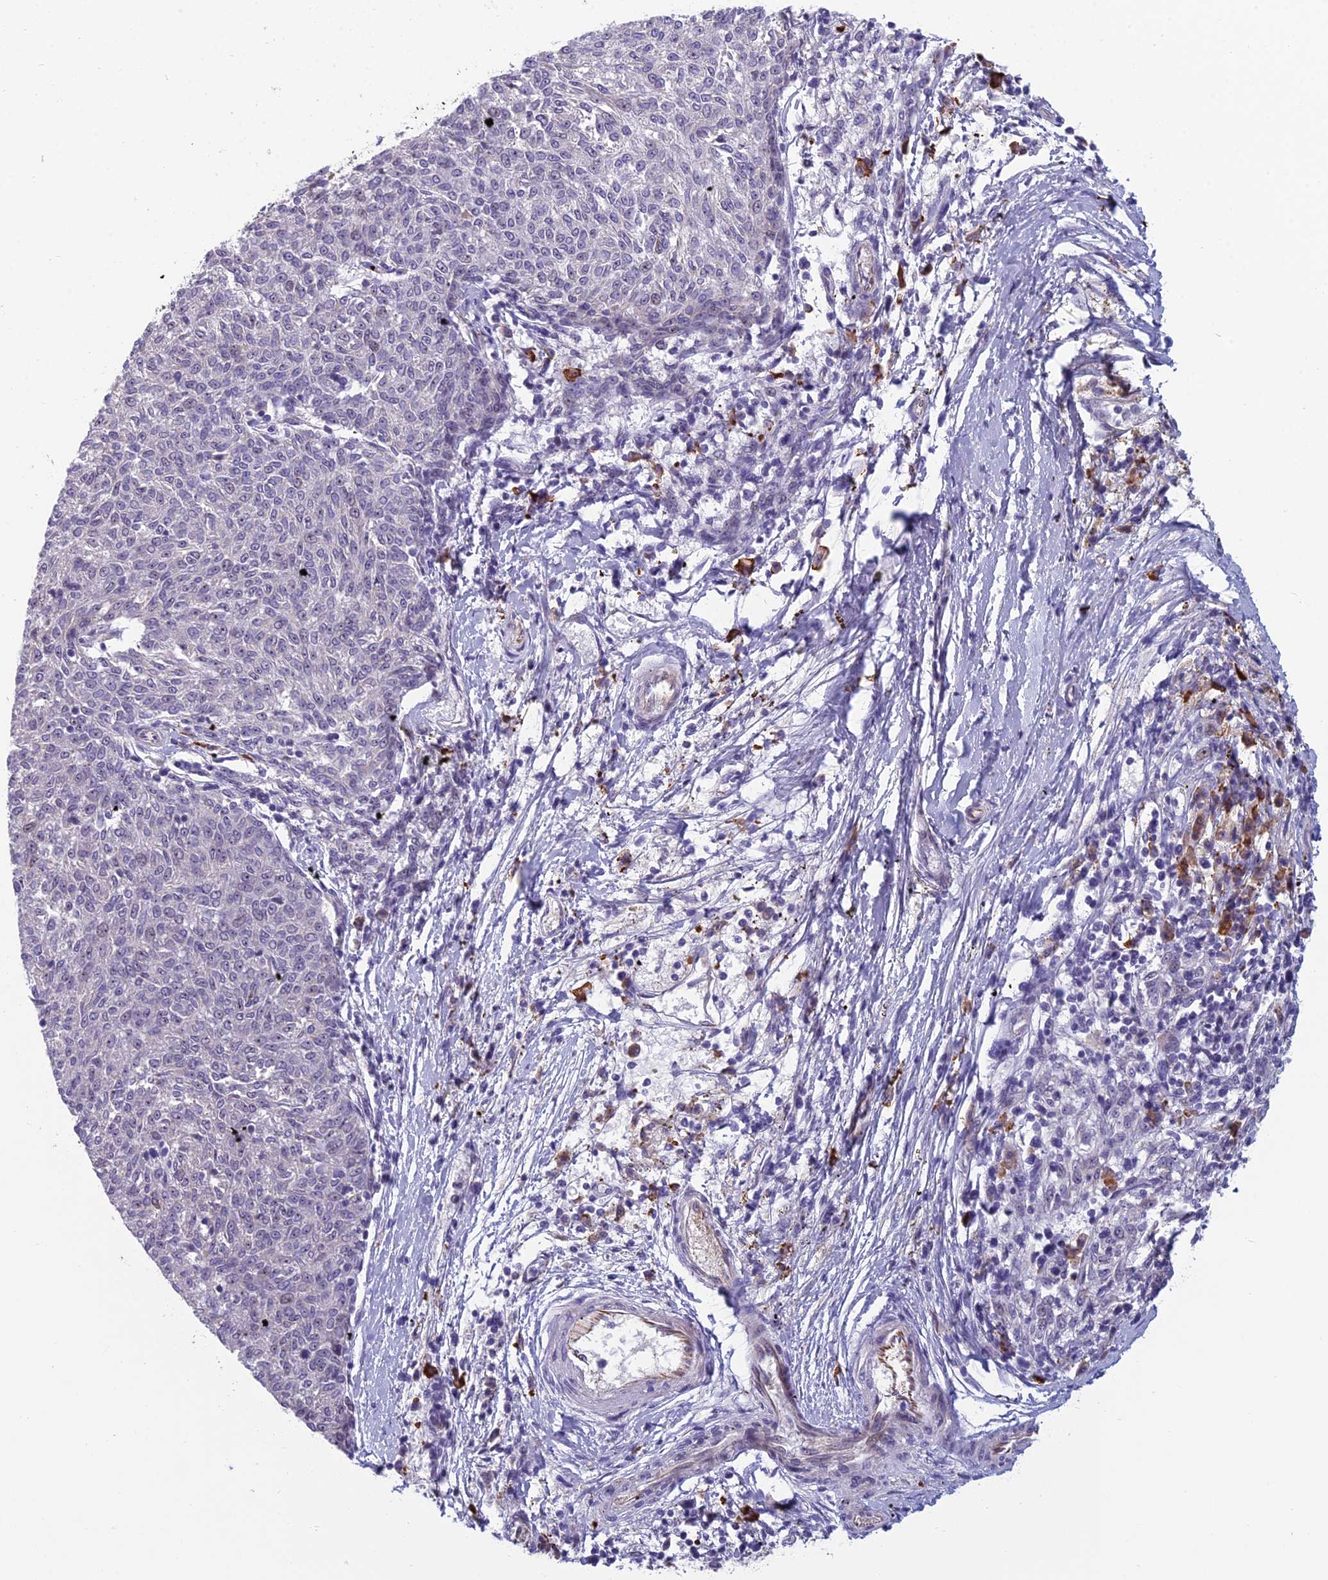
{"staining": {"intensity": "negative", "quantity": "none", "location": "none"}, "tissue": "melanoma", "cell_type": "Tumor cells", "image_type": "cancer", "snomed": [{"axis": "morphology", "description": "Malignant melanoma, NOS"}, {"axis": "topography", "description": "Skin"}], "caption": "IHC image of neoplastic tissue: human malignant melanoma stained with DAB demonstrates no significant protein expression in tumor cells. (DAB immunohistochemistry (IHC), high magnification).", "gene": "NOC2L", "patient": {"sex": "female", "age": 72}}